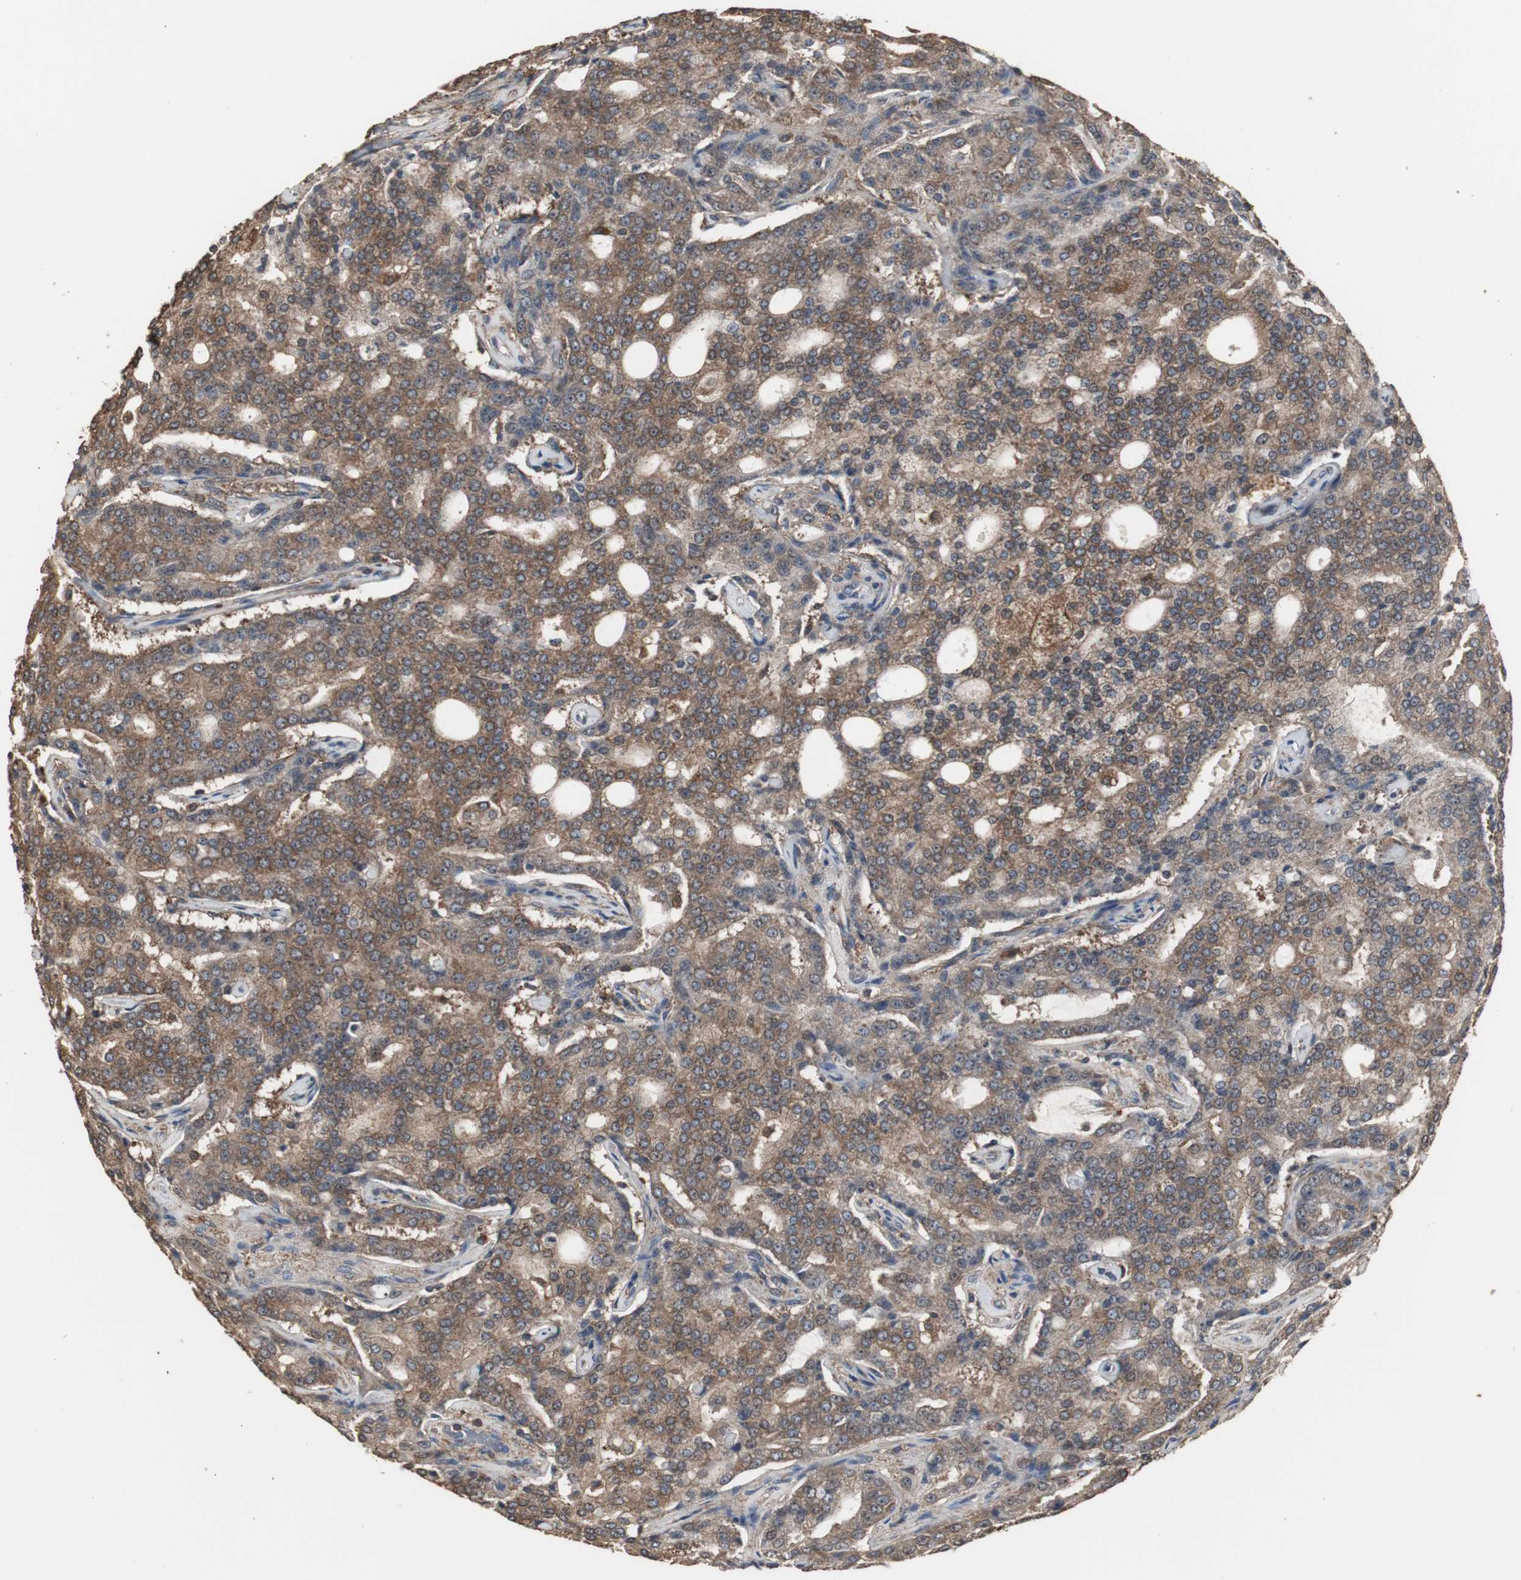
{"staining": {"intensity": "moderate", "quantity": ">75%", "location": "cytoplasmic/membranous"}, "tissue": "prostate cancer", "cell_type": "Tumor cells", "image_type": "cancer", "snomed": [{"axis": "morphology", "description": "Adenocarcinoma, High grade"}, {"axis": "topography", "description": "Prostate"}], "caption": "Immunohistochemistry of human prostate cancer exhibits medium levels of moderate cytoplasmic/membranous expression in about >75% of tumor cells. The staining was performed using DAB (3,3'-diaminobenzidine), with brown indicating positive protein expression. Nuclei are stained blue with hematoxylin.", "gene": "HPRT1", "patient": {"sex": "male", "age": 72}}